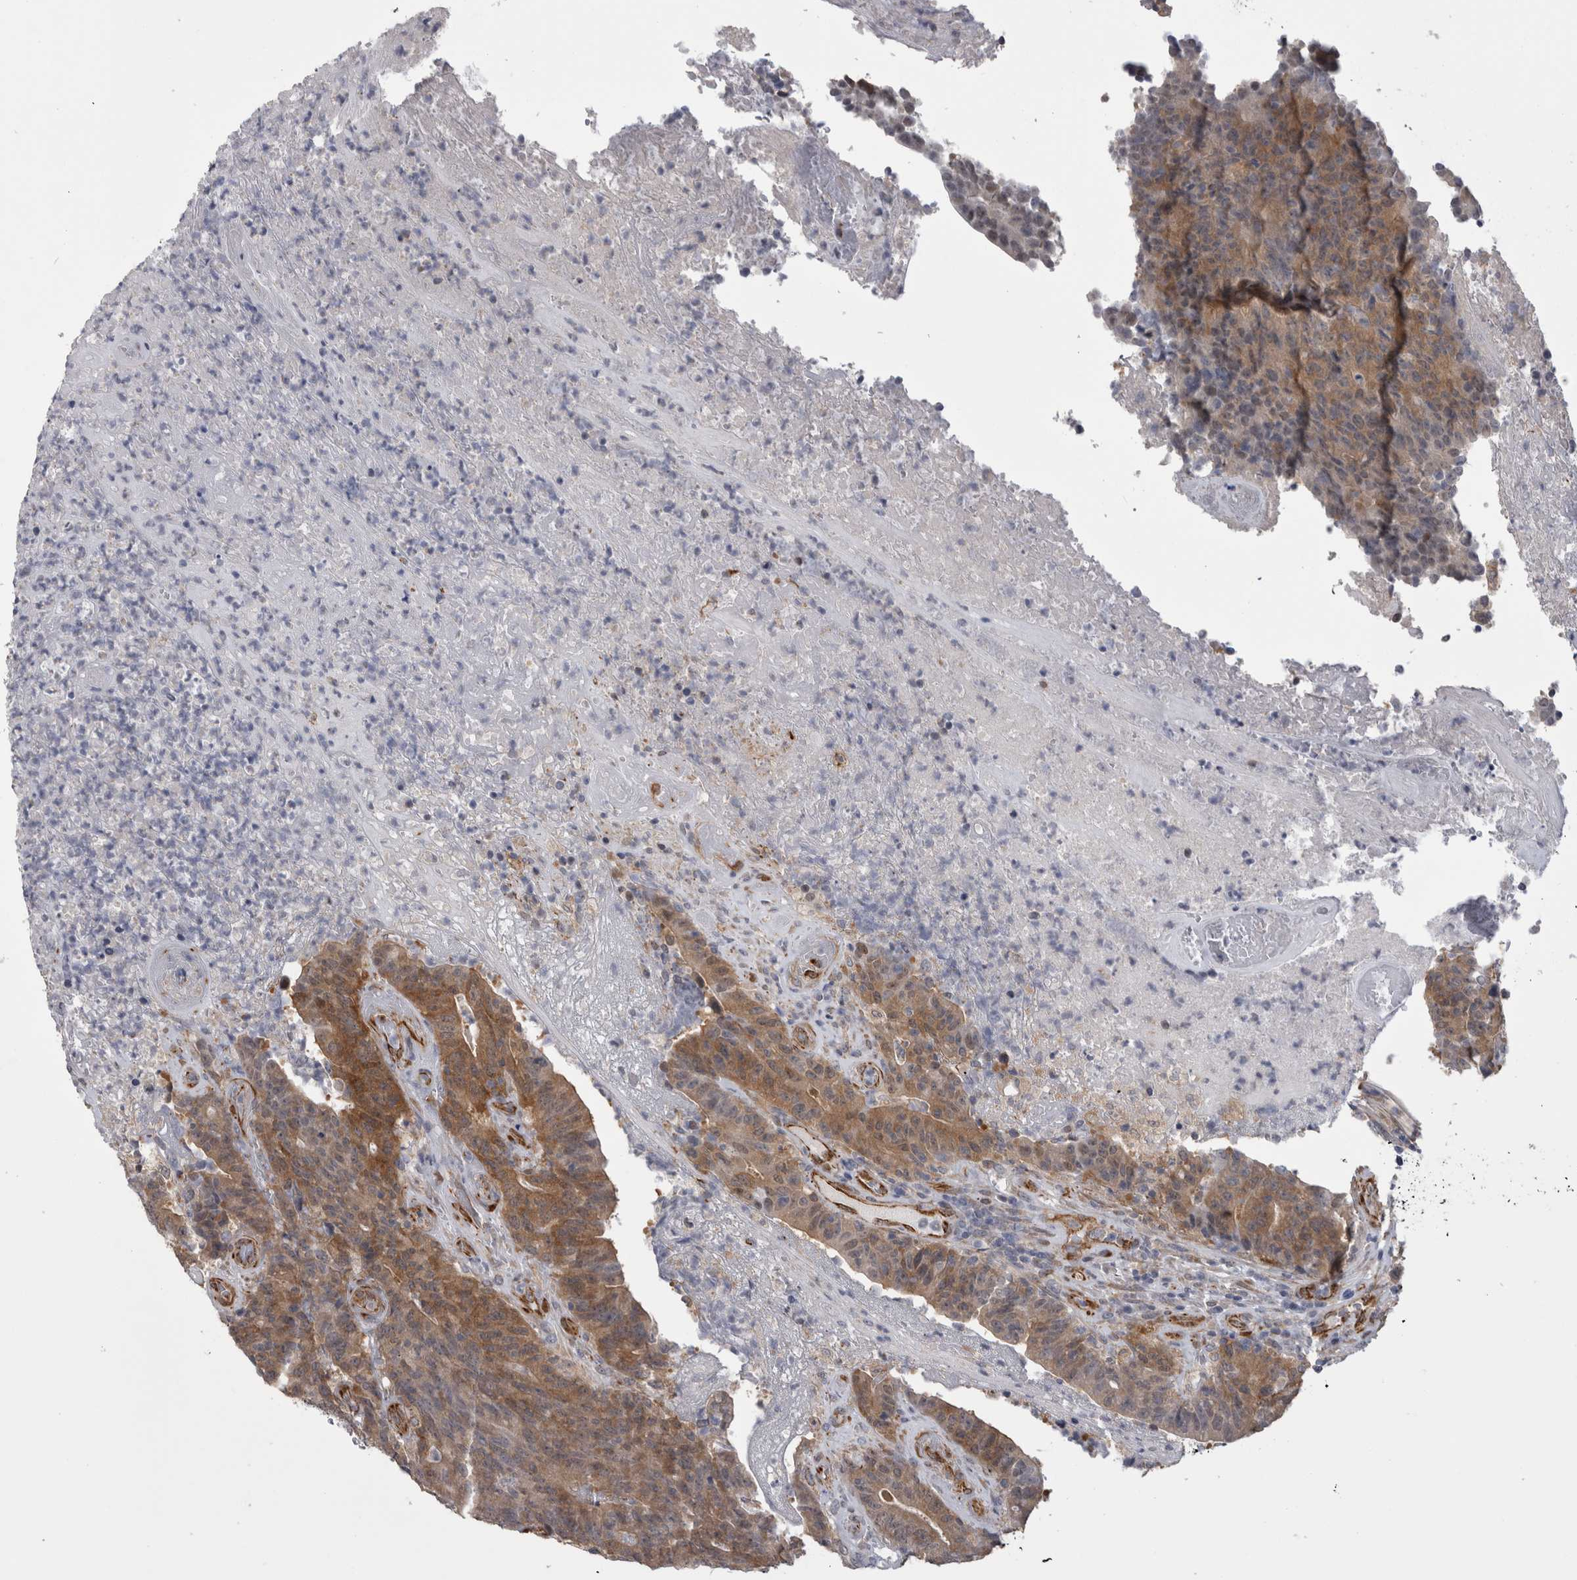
{"staining": {"intensity": "moderate", "quantity": ">75%", "location": "cytoplasmic/membranous"}, "tissue": "colorectal cancer", "cell_type": "Tumor cells", "image_type": "cancer", "snomed": [{"axis": "morphology", "description": "Normal tissue, NOS"}, {"axis": "morphology", "description": "Adenocarcinoma, NOS"}, {"axis": "topography", "description": "Colon"}], "caption": "High-power microscopy captured an immunohistochemistry image of colorectal cancer, revealing moderate cytoplasmic/membranous expression in approximately >75% of tumor cells.", "gene": "ACOT7", "patient": {"sex": "female", "age": 75}}